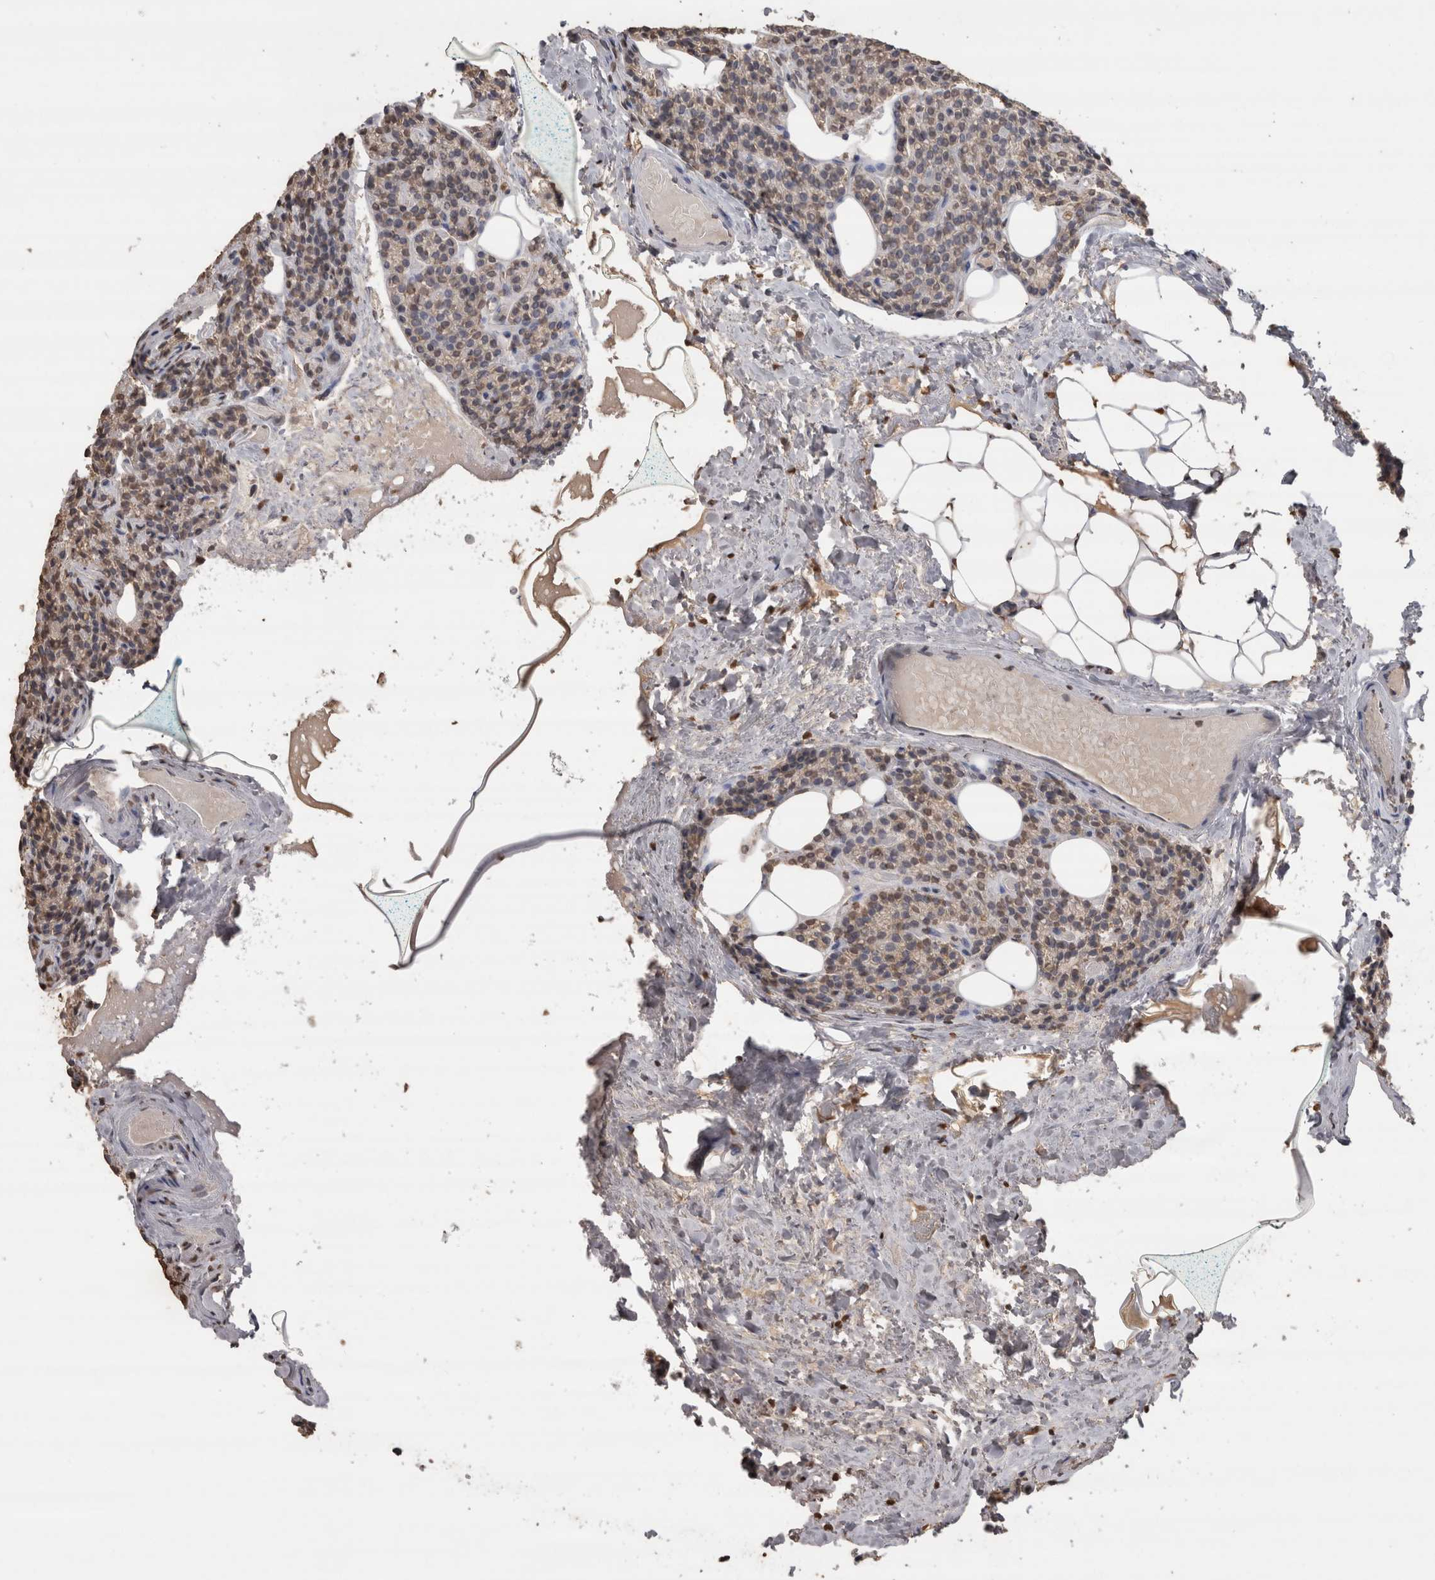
{"staining": {"intensity": "weak", "quantity": ">75%", "location": "cytoplasmic/membranous,nuclear"}, "tissue": "parathyroid gland", "cell_type": "Glandular cells", "image_type": "normal", "snomed": [{"axis": "morphology", "description": "Normal tissue, NOS"}, {"axis": "topography", "description": "Parathyroid gland"}], "caption": "IHC micrograph of unremarkable parathyroid gland: human parathyroid gland stained using immunohistochemistry (IHC) exhibits low levels of weak protein expression localized specifically in the cytoplasmic/membranous,nuclear of glandular cells, appearing as a cytoplasmic/membranous,nuclear brown color.", "gene": "CRELD2", "patient": {"sex": "female", "age": 85}}